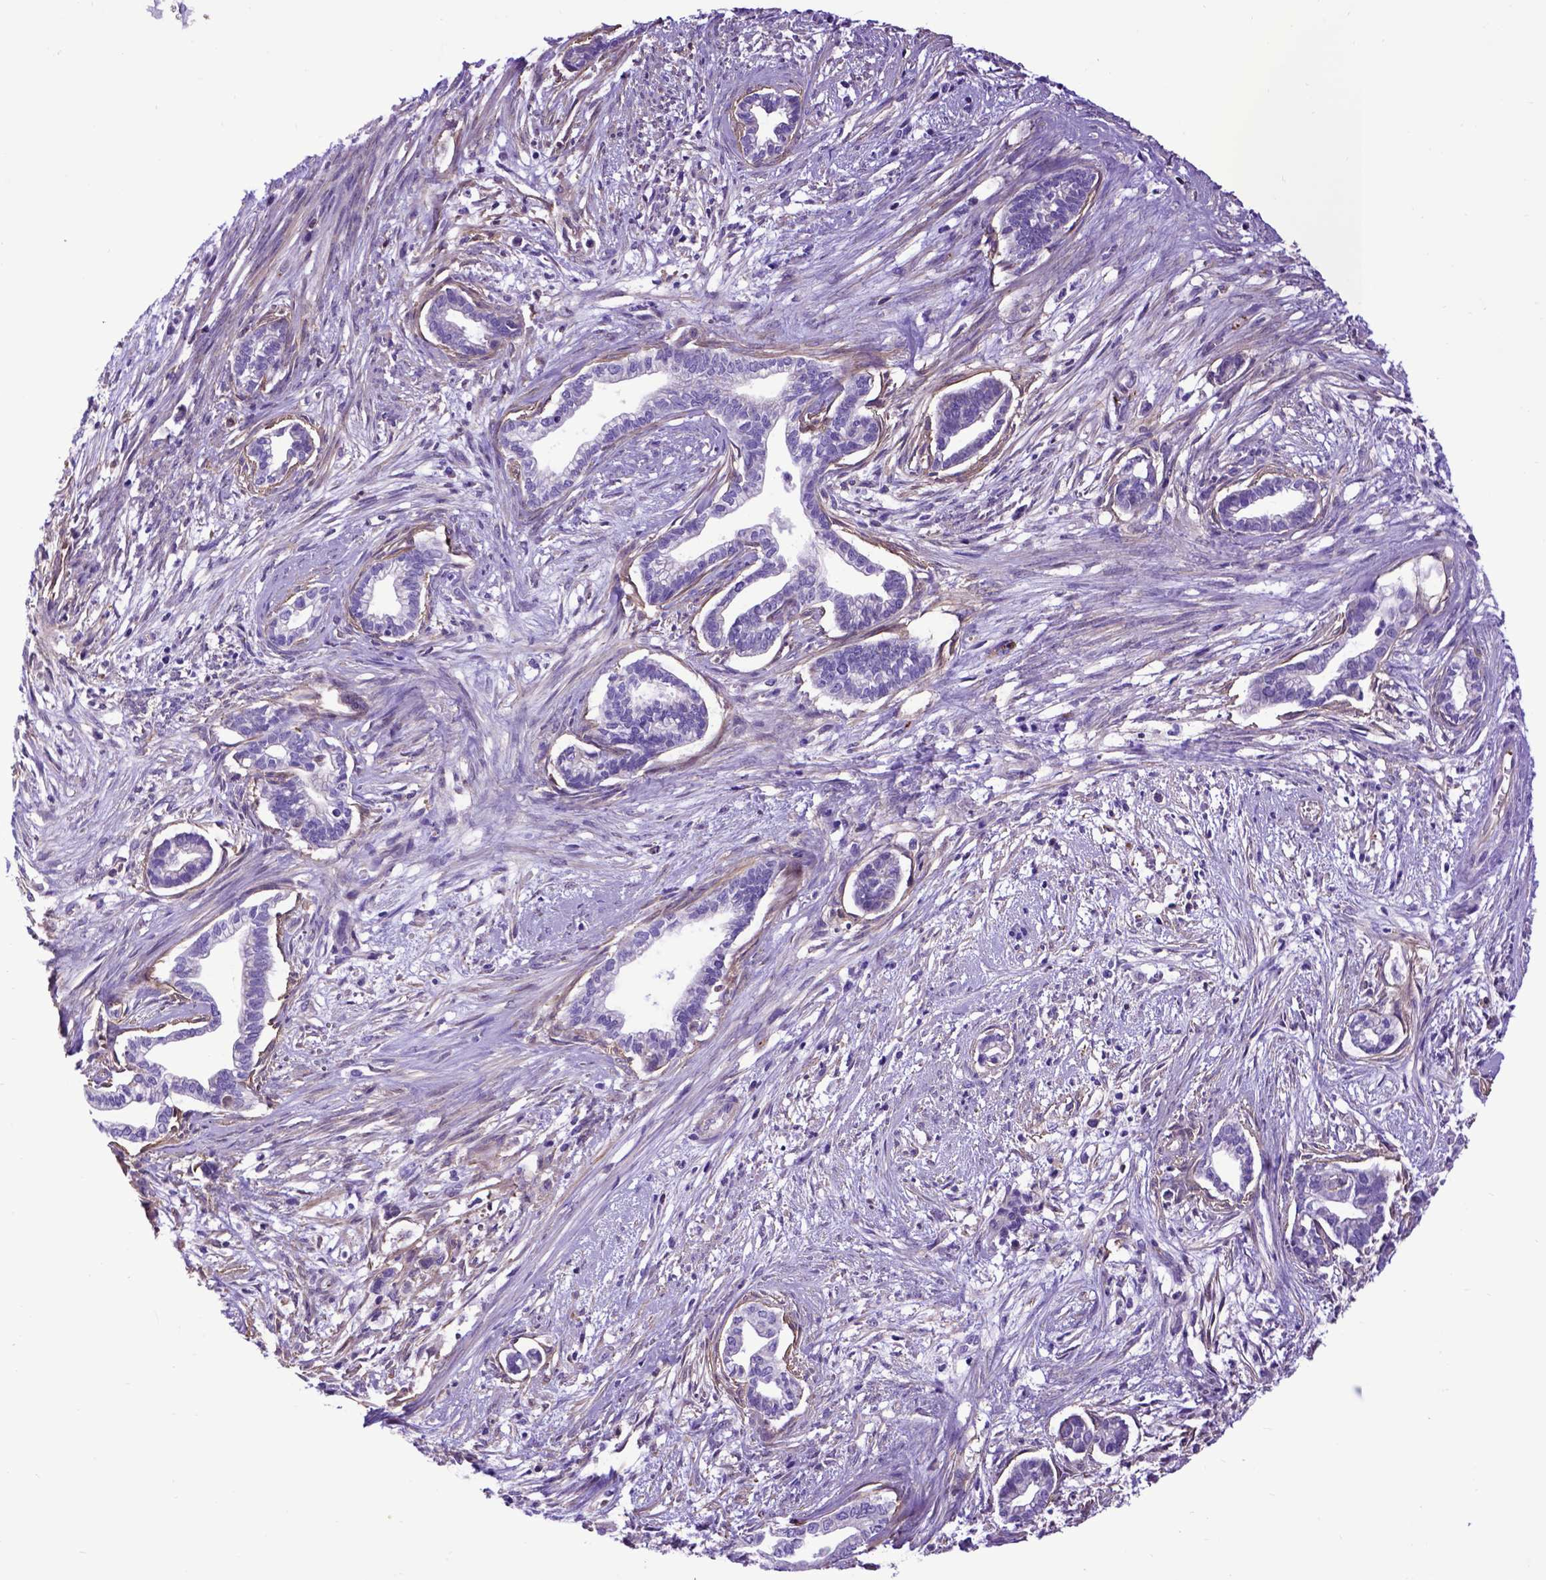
{"staining": {"intensity": "negative", "quantity": "none", "location": "none"}, "tissue": "cervical cancer", "cell_type": "Tumor cells", "image_type": "cancer", "snomed": [{"axis": "morphology", "description": "Adenocarcinoma, NOS"}, {"axis": "topography", "description": "Cervix"}], "caption": "Tumor cells show no significant expression in cervical cancer.", "gene": "ASAH2", "patient": {"sex": "female", "age": 62}}